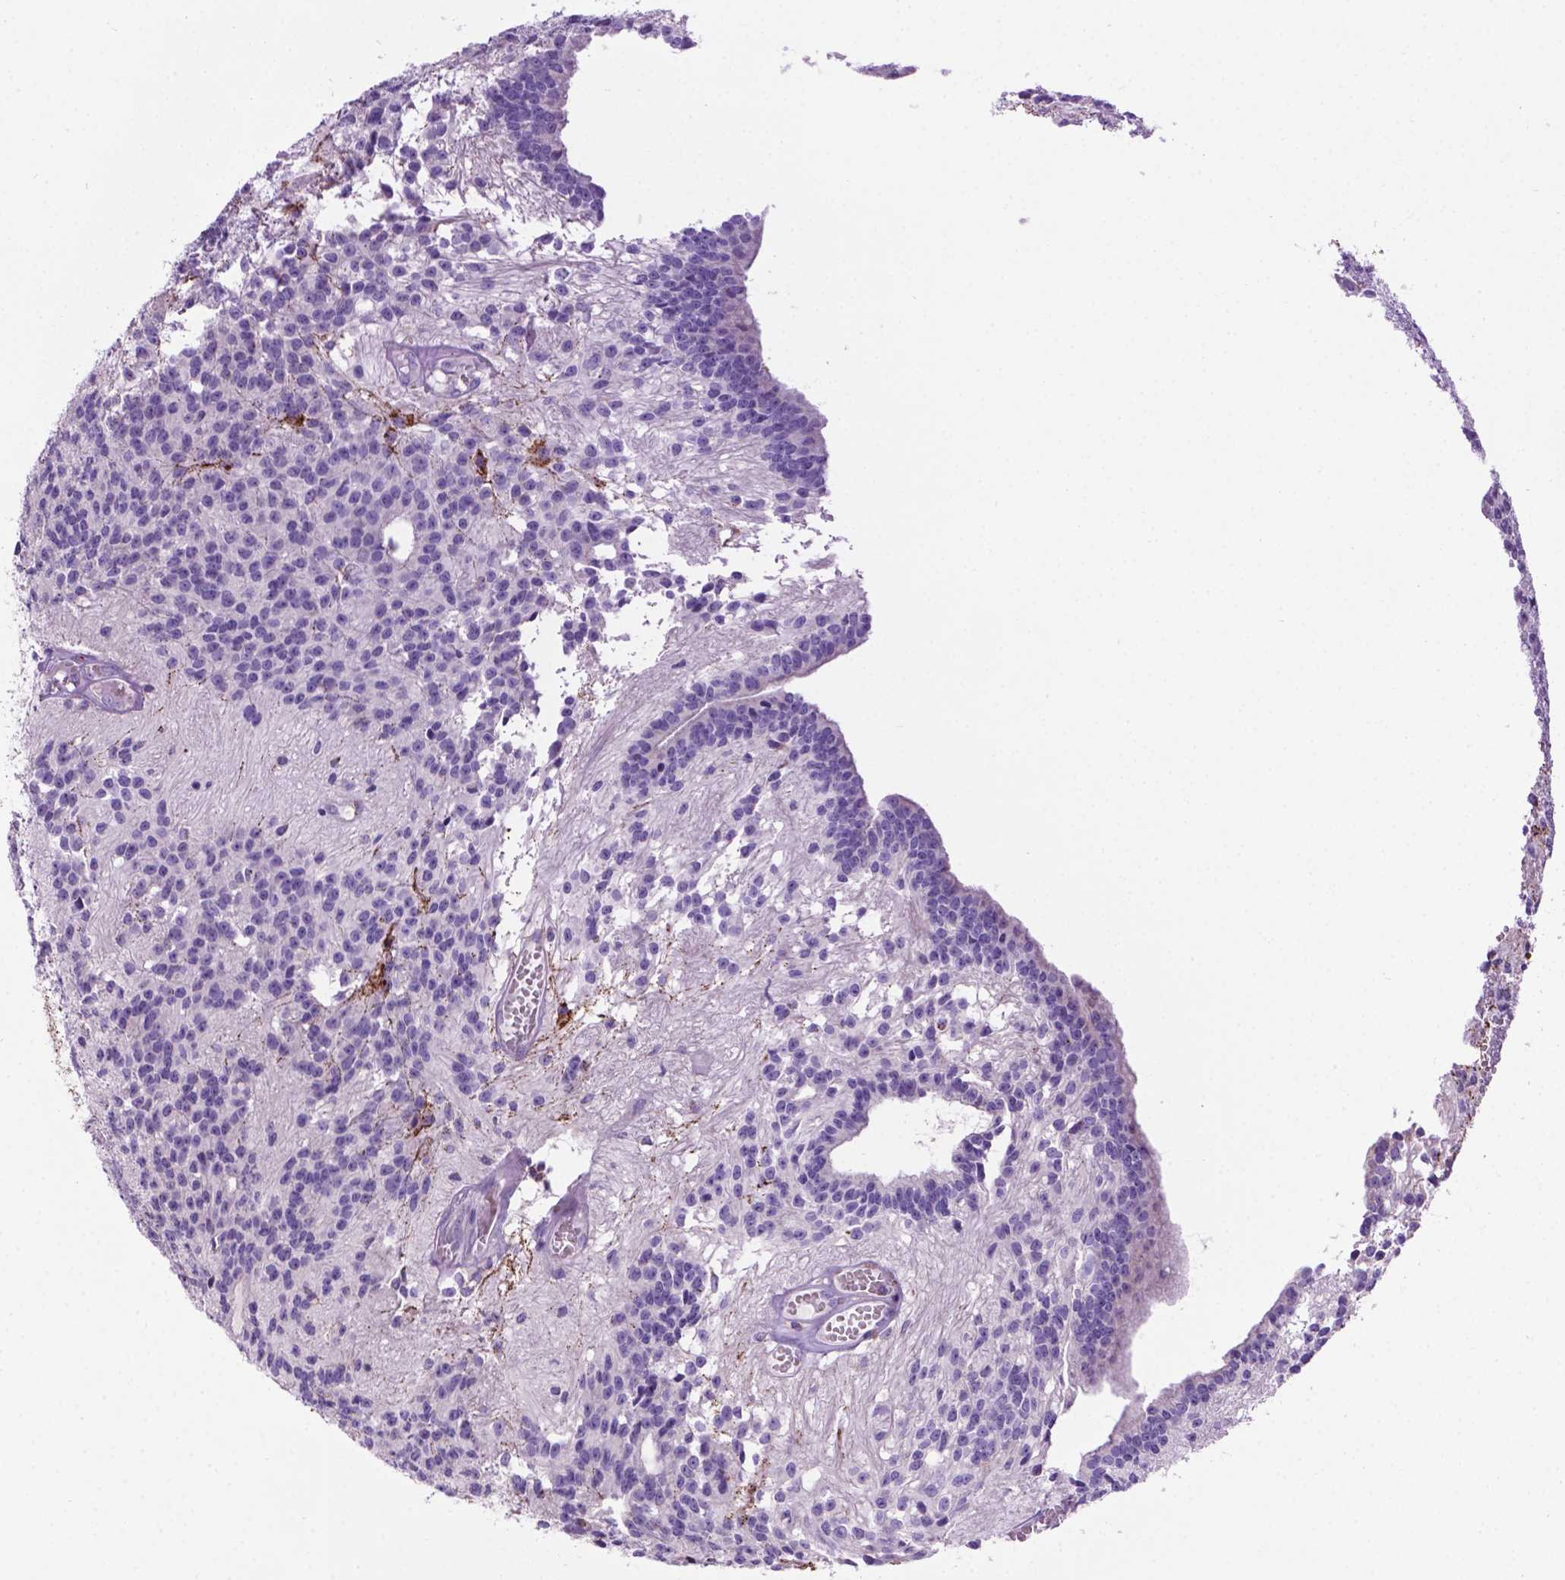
{"staining": {"intensity": "negative", "quantity": "none", "location": "none"}, "tissue": "glioma", "cell_type": "Tumor cells", "image_type": "cancer", "snomed": [{"axis": "morphology", "description": "Glioma, malignant, Low grade"}, {"axis": "topography", "description": "Brain"}], "caption": "A high-resolution micrograph shows IHC staining of glioma, which shows no significant positivity in tumor cells.", "gene": "TMEM132E", "patient": {"sex": "male", "age": 31}}